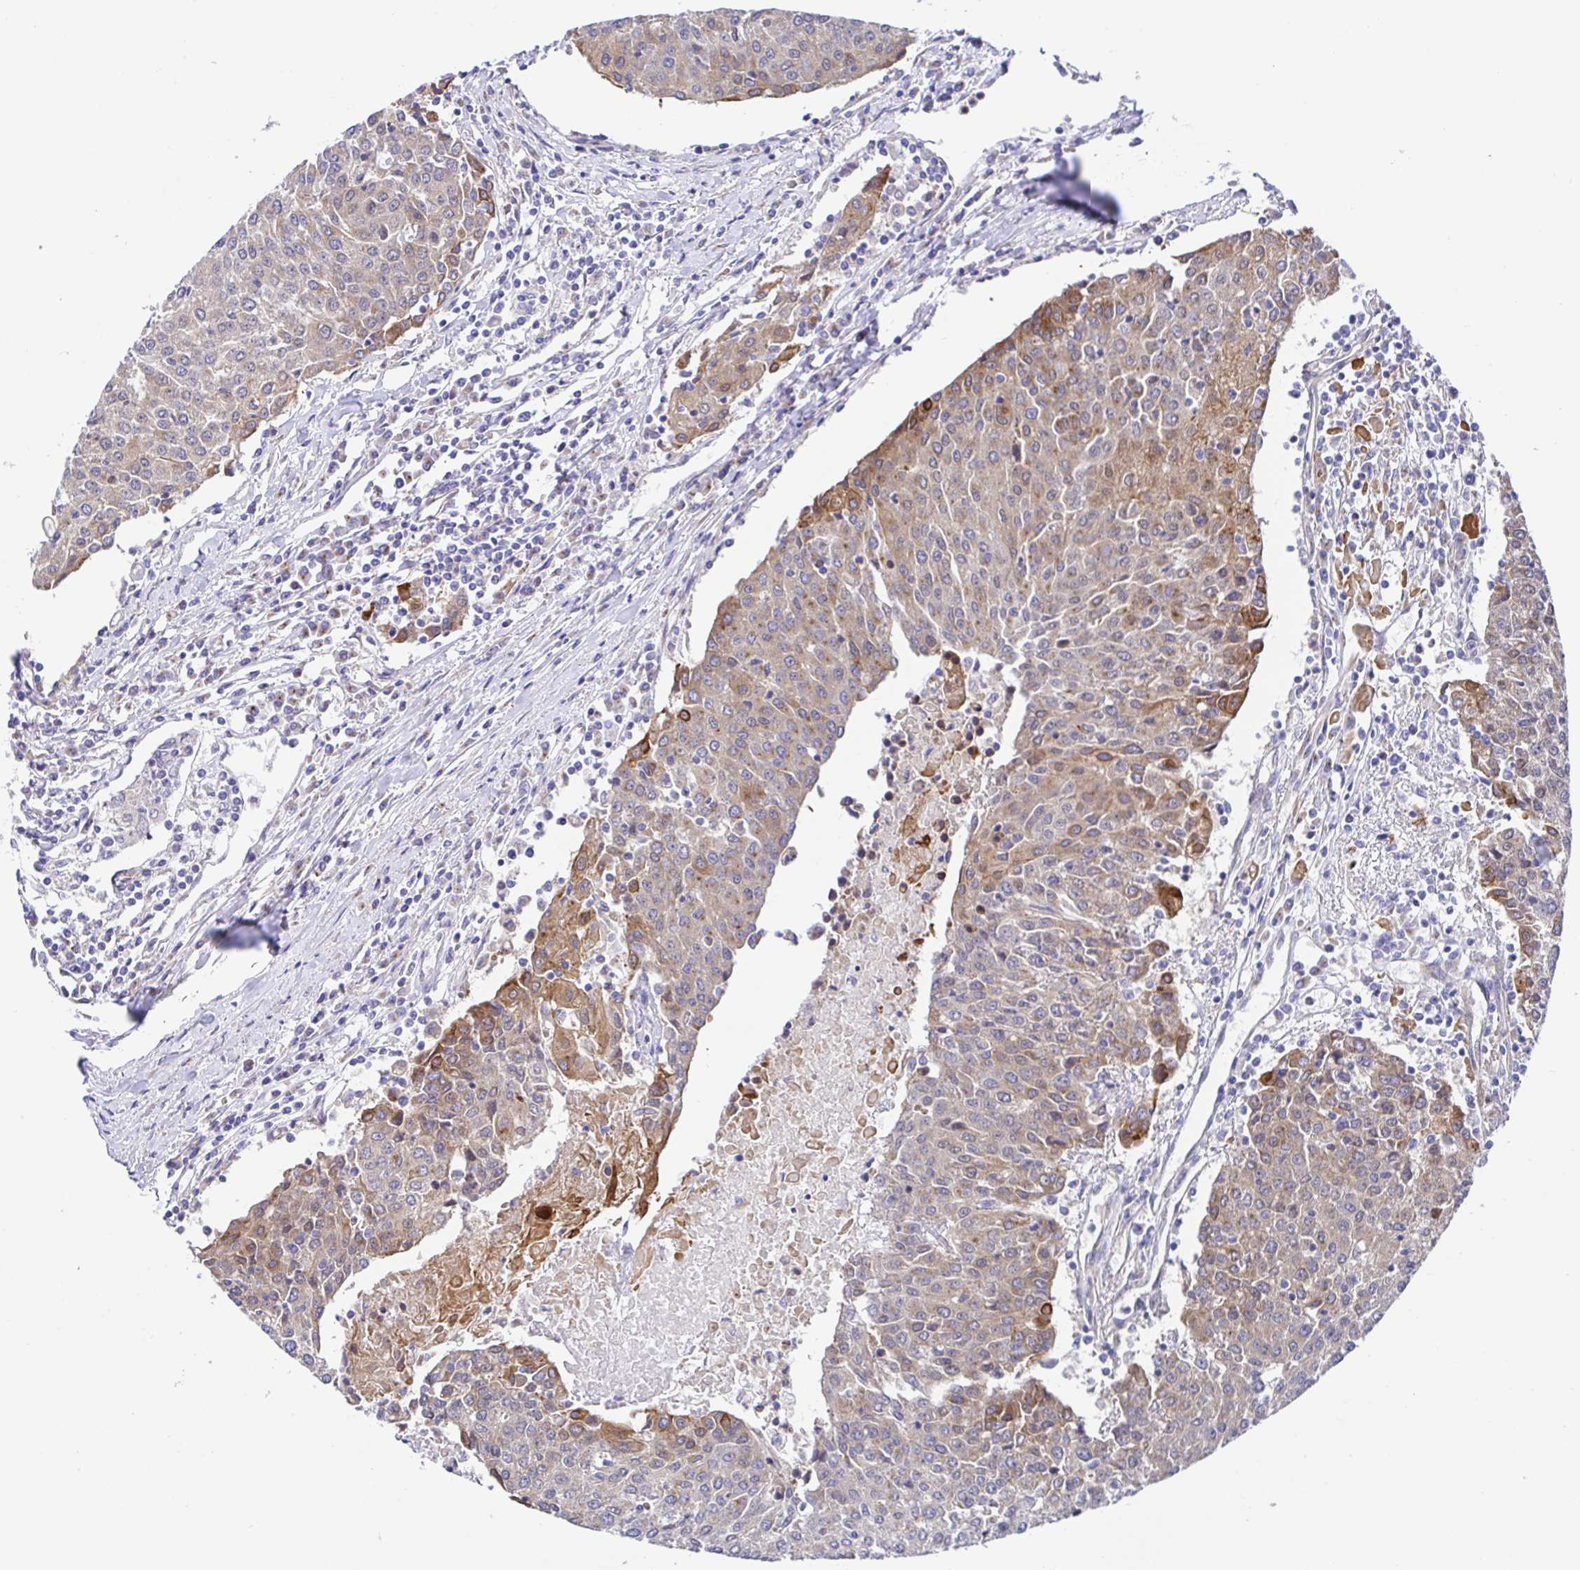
{"staining": {"intensity": "moderate", "quantity": "<25%", "location": "cytoplasmic/membranous"}, "tissue": "urothelial cancer", "cell_type": "Tumor cells", "image_type": "cancer", "snomed": [{"axis": "morphology", "description": "Urothelial carcinoma, High grade"}, {"axis": "topography", "description": "Urinary bladder"}], "caption": "Brown immunohistochemical staining in human high-grade urothelial carcinoma shows moderate cytoplasmic/membranous expression in approximately <25% of tumor cells.", "gene": "GOLGA1", "patient": {"sex": "female", "age": 85}}